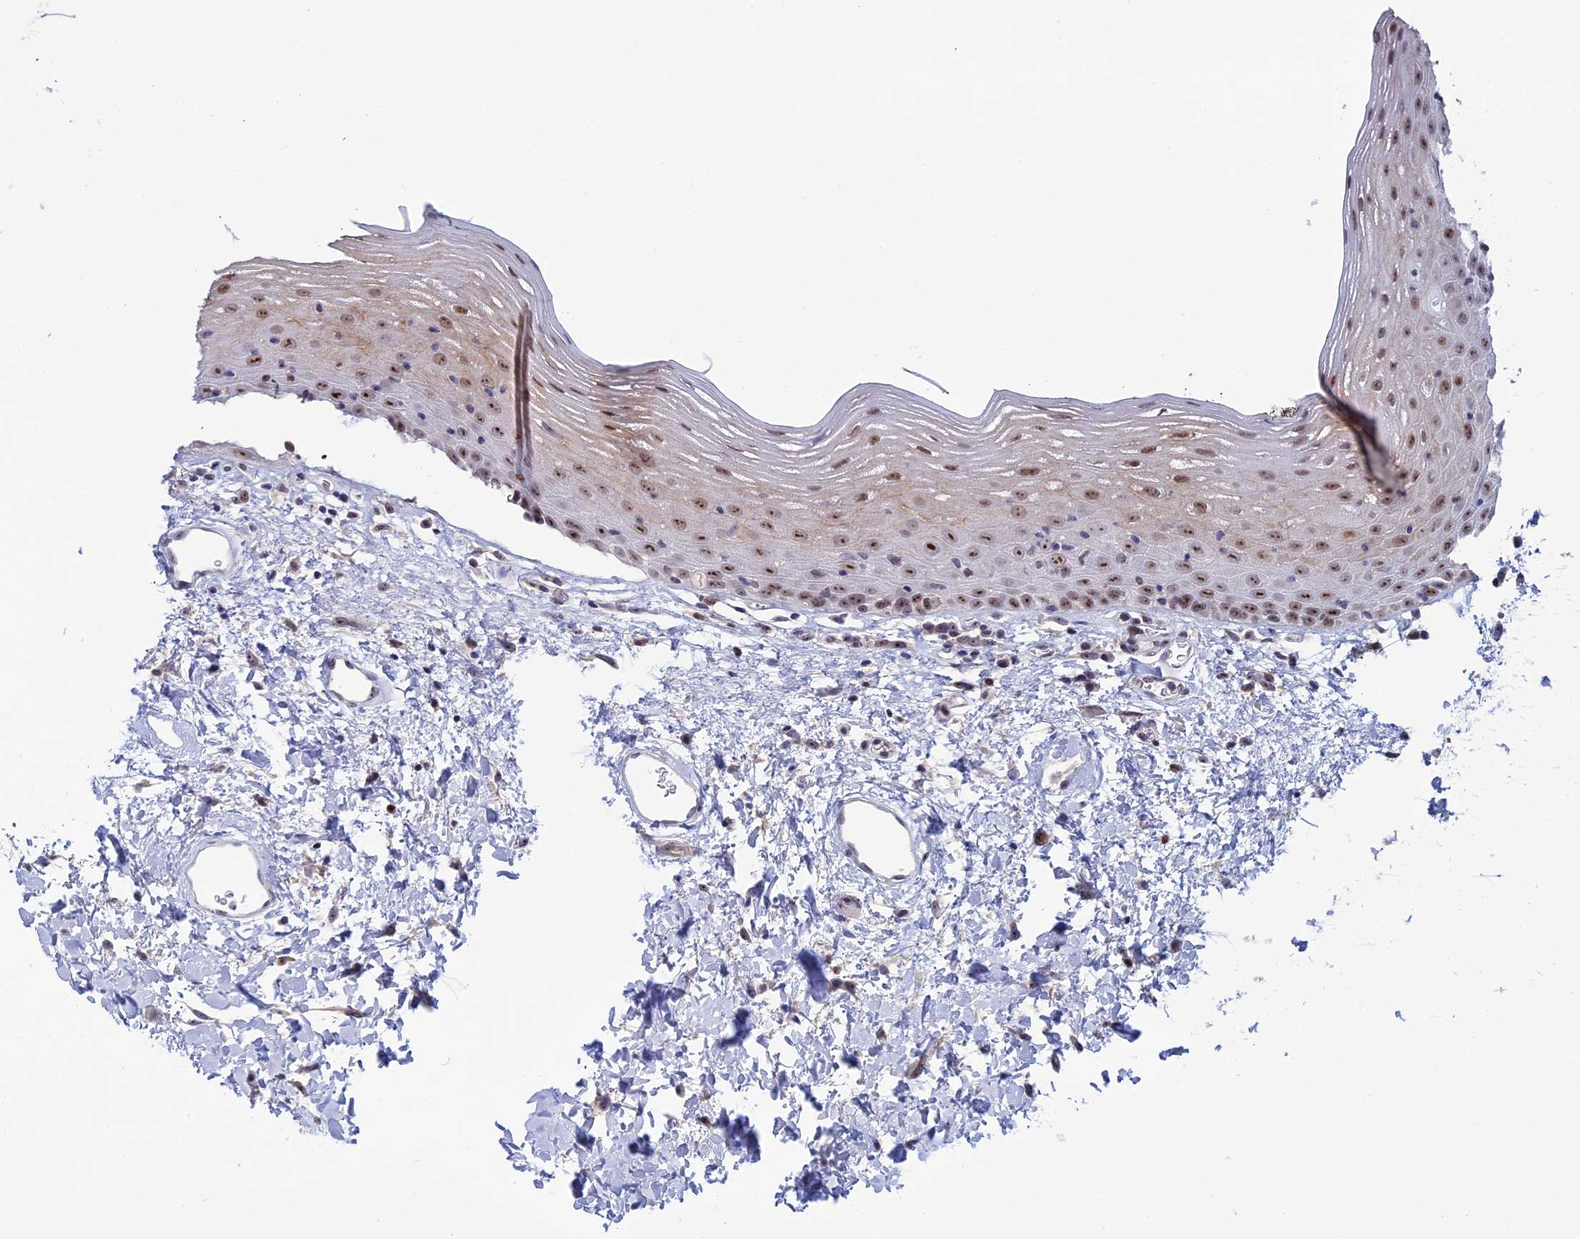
{"staining": {"intensity": "moderate", "quantity": ">75%", "location": "cytoplasmic/membranous,nuclear"}, "tissue": "oral mucosa", "cell_type": "Squamous epithelial cells", "image_type": "normal", "snomed": [{"axis": "morphology", "description": "Normal tissue, NOS"}, {"axis": "topography", "description": "Oral tissue"}], "caption": "Normal oral mucosa exhibits moderate cytoplasmic/membranous,nuclear staining in about >75% of squamous epithelial cells, visualized by immunohistochemistry. Using DAB (3,3'-diaminobenzidine) (brown) and hematoxylin (blue) stains, captured at high magnification using brightfield microscopy.", "gene": "CCDC86", "patient": {"sex": "male", "age": 74}}